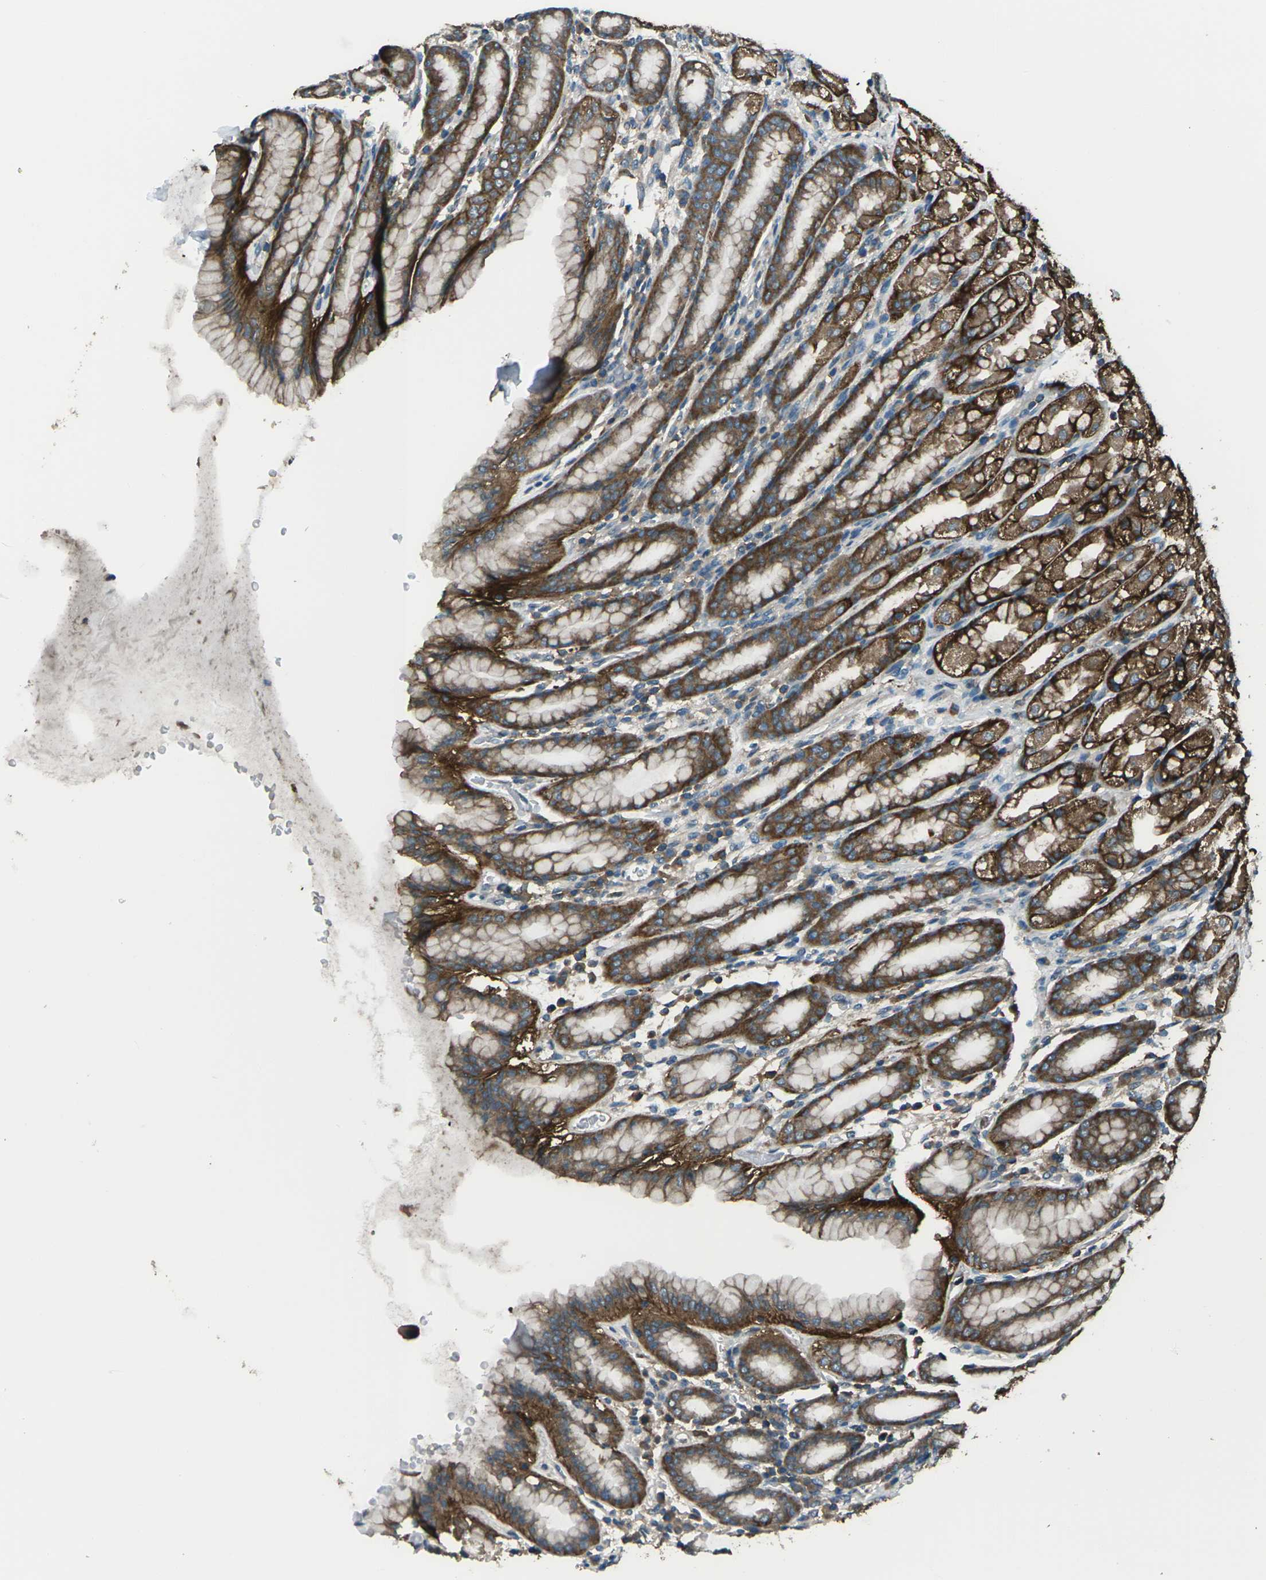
{"staining": {"intensity": "strong", "quantity": ">75%", "location": "cytoplasmic/membranous"}, "tissue": "stomach", "cell_type": "Glandular cells", "image_type": "normal", "snomed": [{"axis": "morphology", "description": "Normal tissue, NOS"}, {"axis": "topography", "description": "Stomach, upper"}], "caption": "IHC staining of unremarkable stomach, which displays high levels of strong cytoplasmic/membranous staining in approximately >75% of glandular cells indicating strong cytoplasmic/membranous protein expression. The staining was performed using DAB (brown) for protein detection and nuclei were counterstained in hematoxylin (blue).", "gene": "CMTM4", "patient": {"sex": "male", "age": 68}}